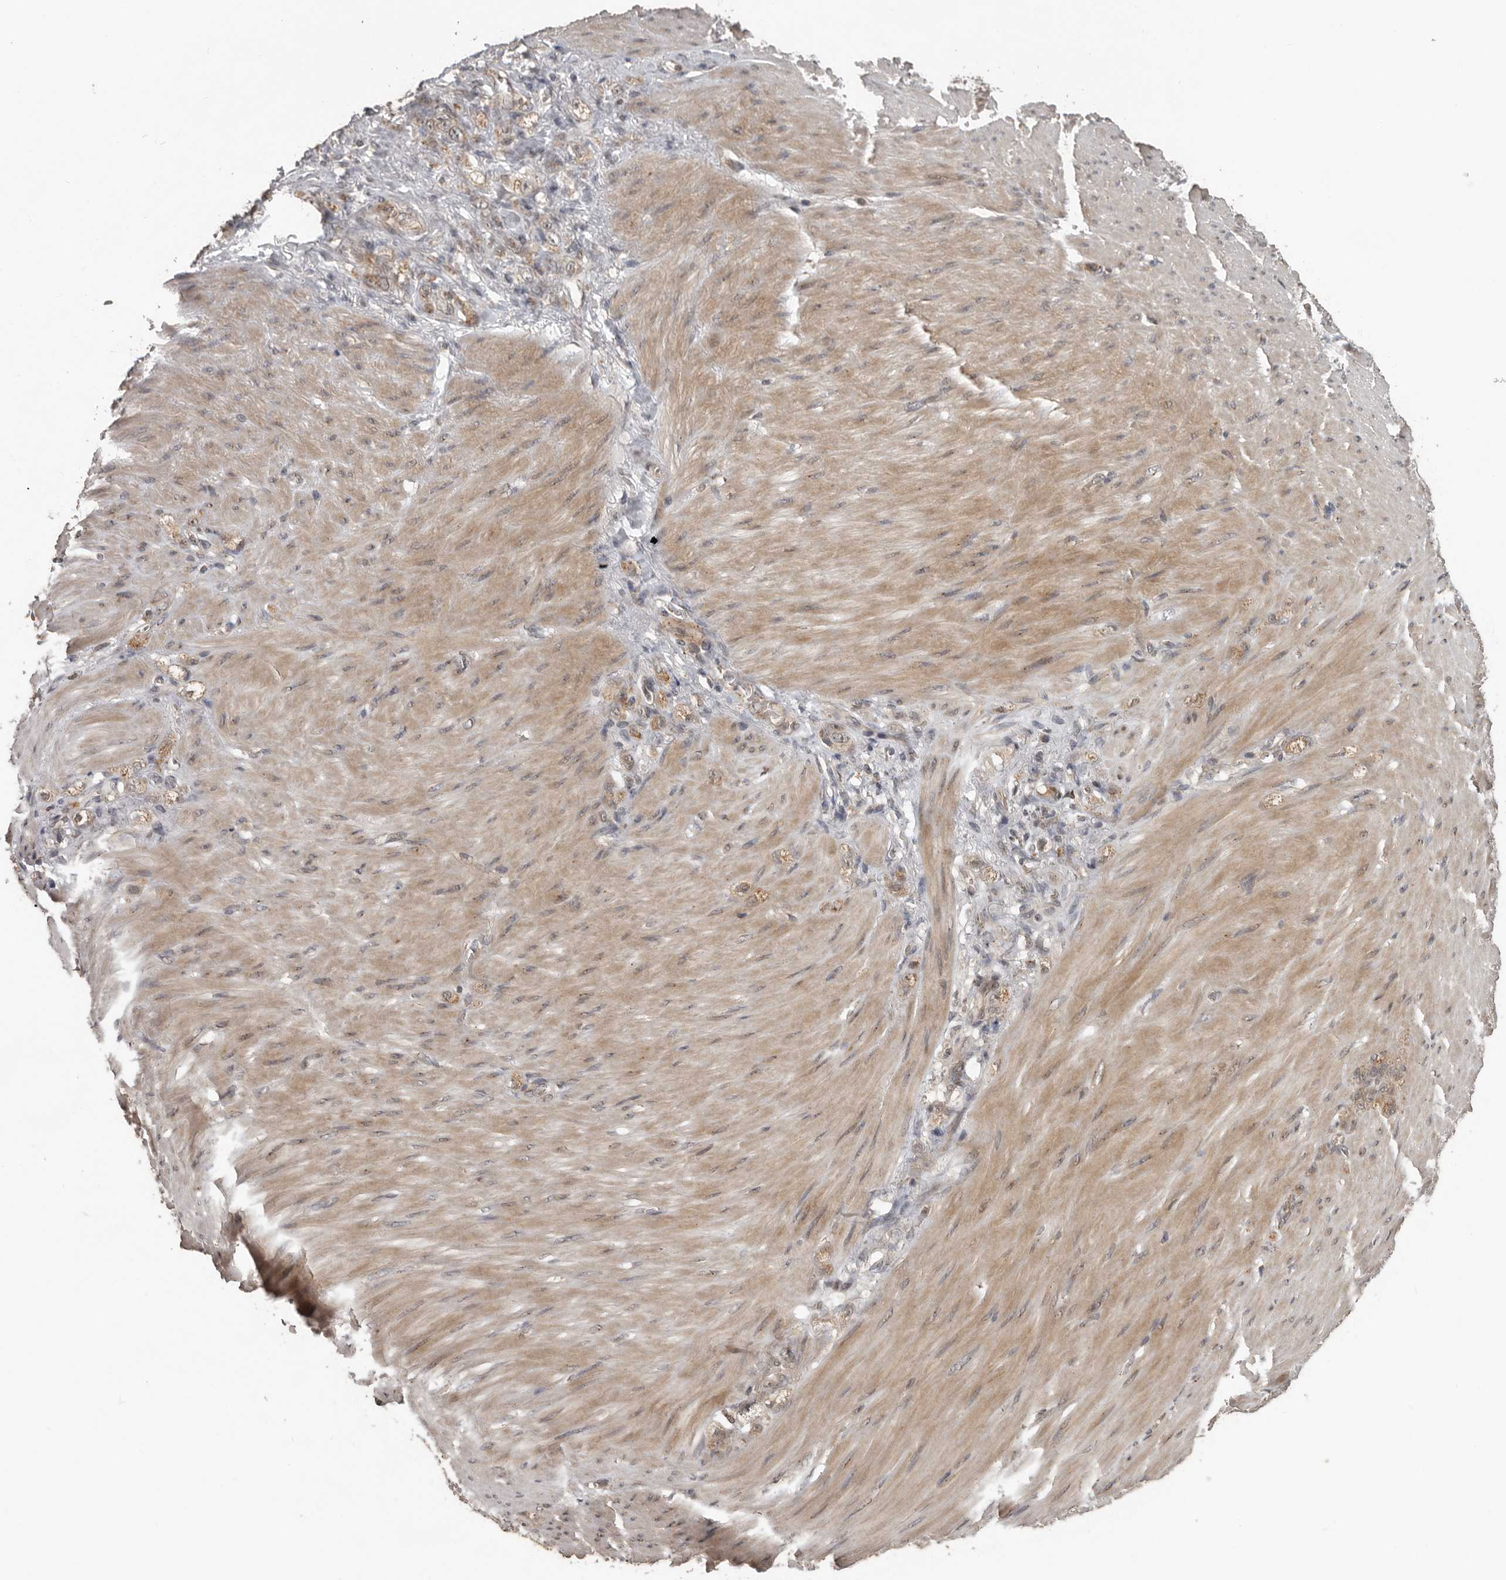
{"staining": {"intensity": "weak", "quantity": "25%-75%", "location": "cytoplasmic/membranous"}, "tissue": "stomach cancer", "cell_type": "Tumor cells", "image_type": "cancer", "snomed": [{"axis": "morphology", "description": "Normal tissue, NOS"}, {"axis": "morphology", "description": "Adenocarcinoma, NOS"}, {"axis": "topography", "description": "Stomach"}], "caption": "IHC staining of stomach cancer (adenocarcinoma), which displays low levels of weak cytoplasmic/membranous positivity in approximately 25%-75% of tumor cells indicating weak cytoplasmic/membranous protein expression. The staining was performed using DAB (brown) for protein detection and nuclei were counterstained in hematoxylin (blue).", "gene": "CEP350", "patient": {"sex": "male", "age": 82}}